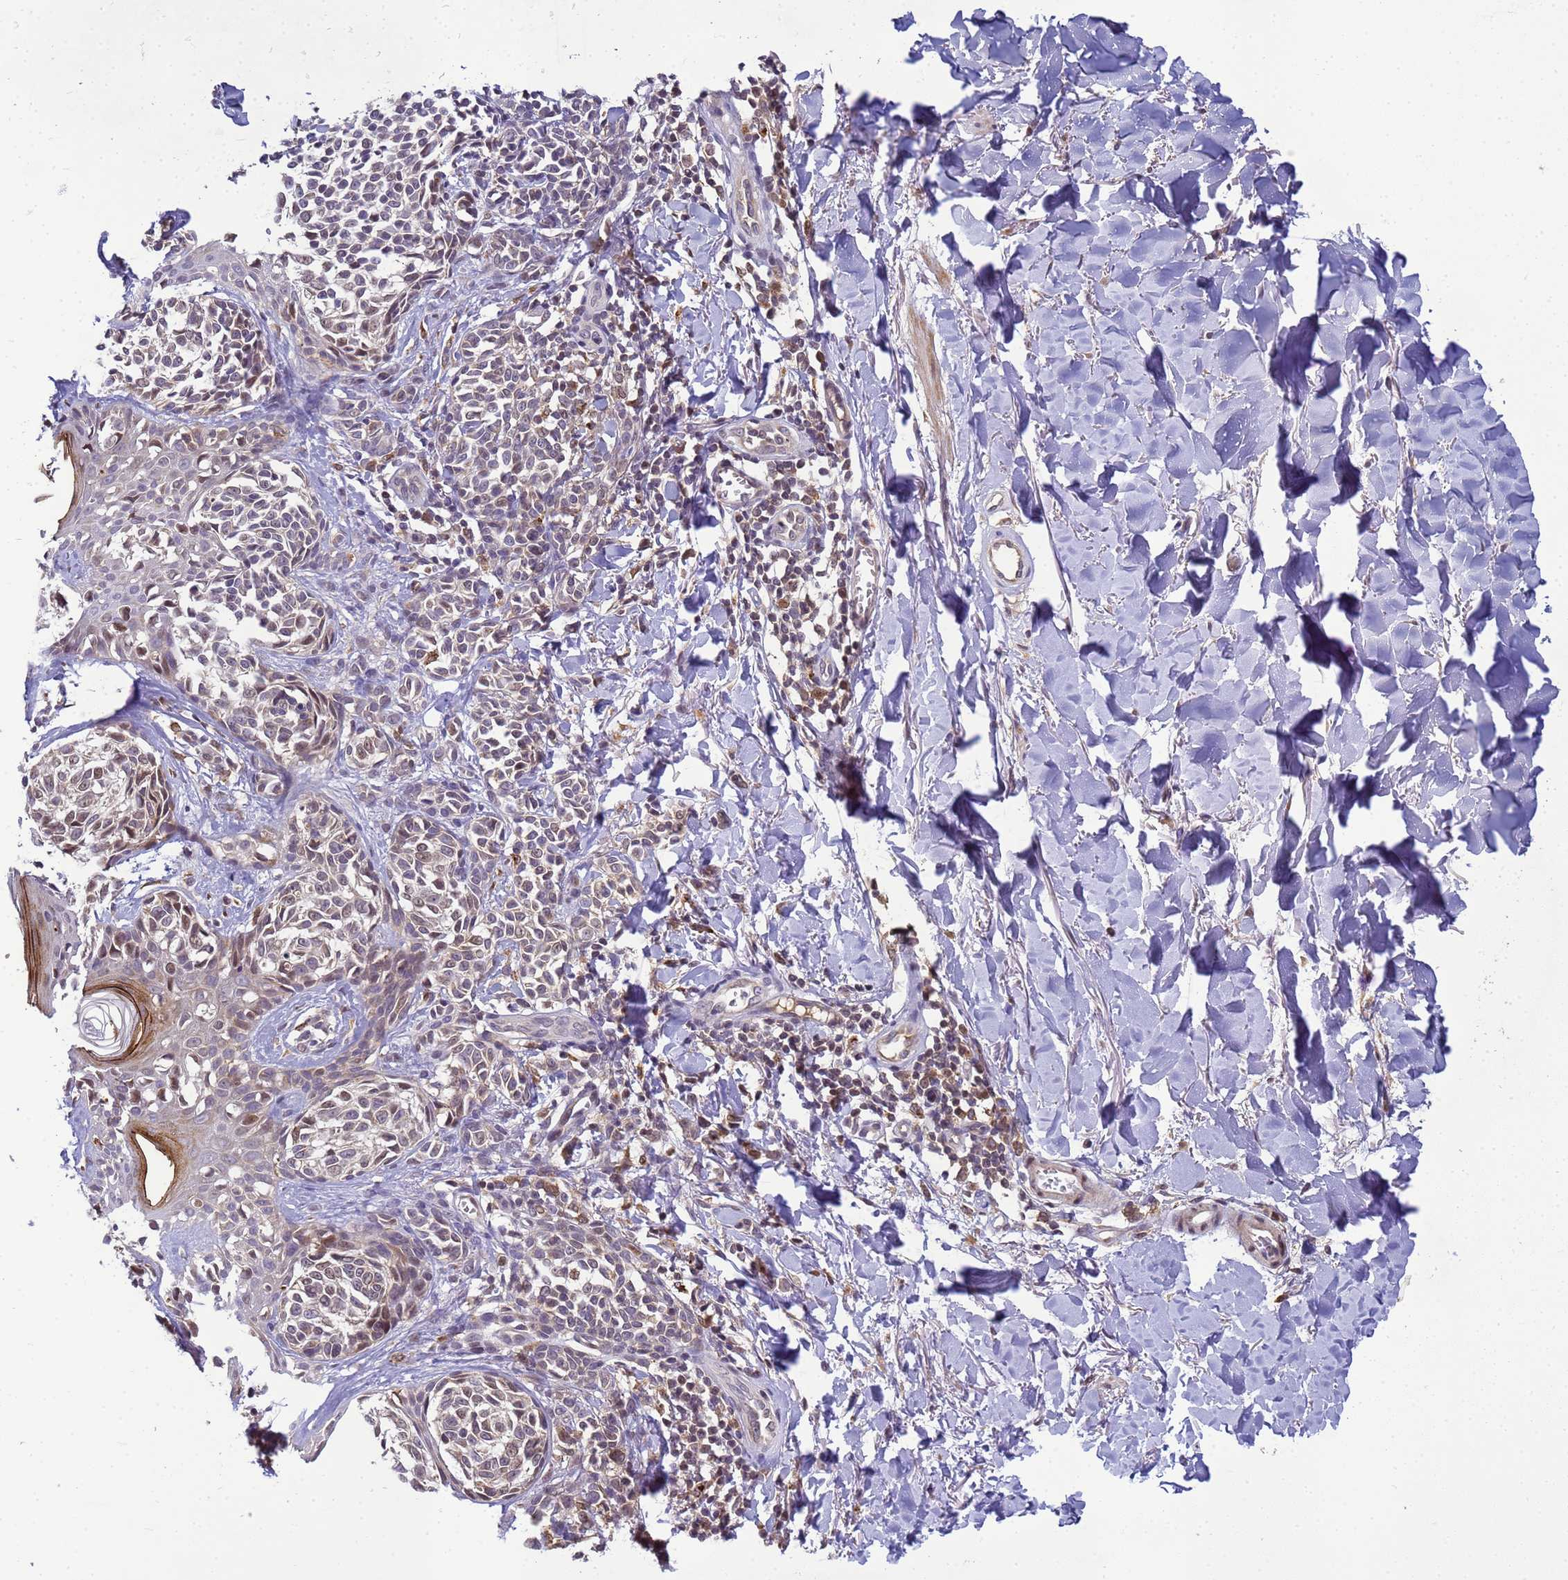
{"staining": {"intensity": "weak", "quantity": "<25%", "location": "cytoplasmic/membranous,nuclear"}, "tissue": "melanoma", "cell_type": "Tumor cells", "image_type": "cancer", "snomed": [{"axis": "morphology", "description": "Malignant melanoma, NOS"}, {"axis": "topography", "description": "Skin of upper extremity"}], "caption": "An image of human melanoma is negative for staining in tumor cells.", "gene": "TMEM74B", "patient": {"sex": "male", "age": 40}}